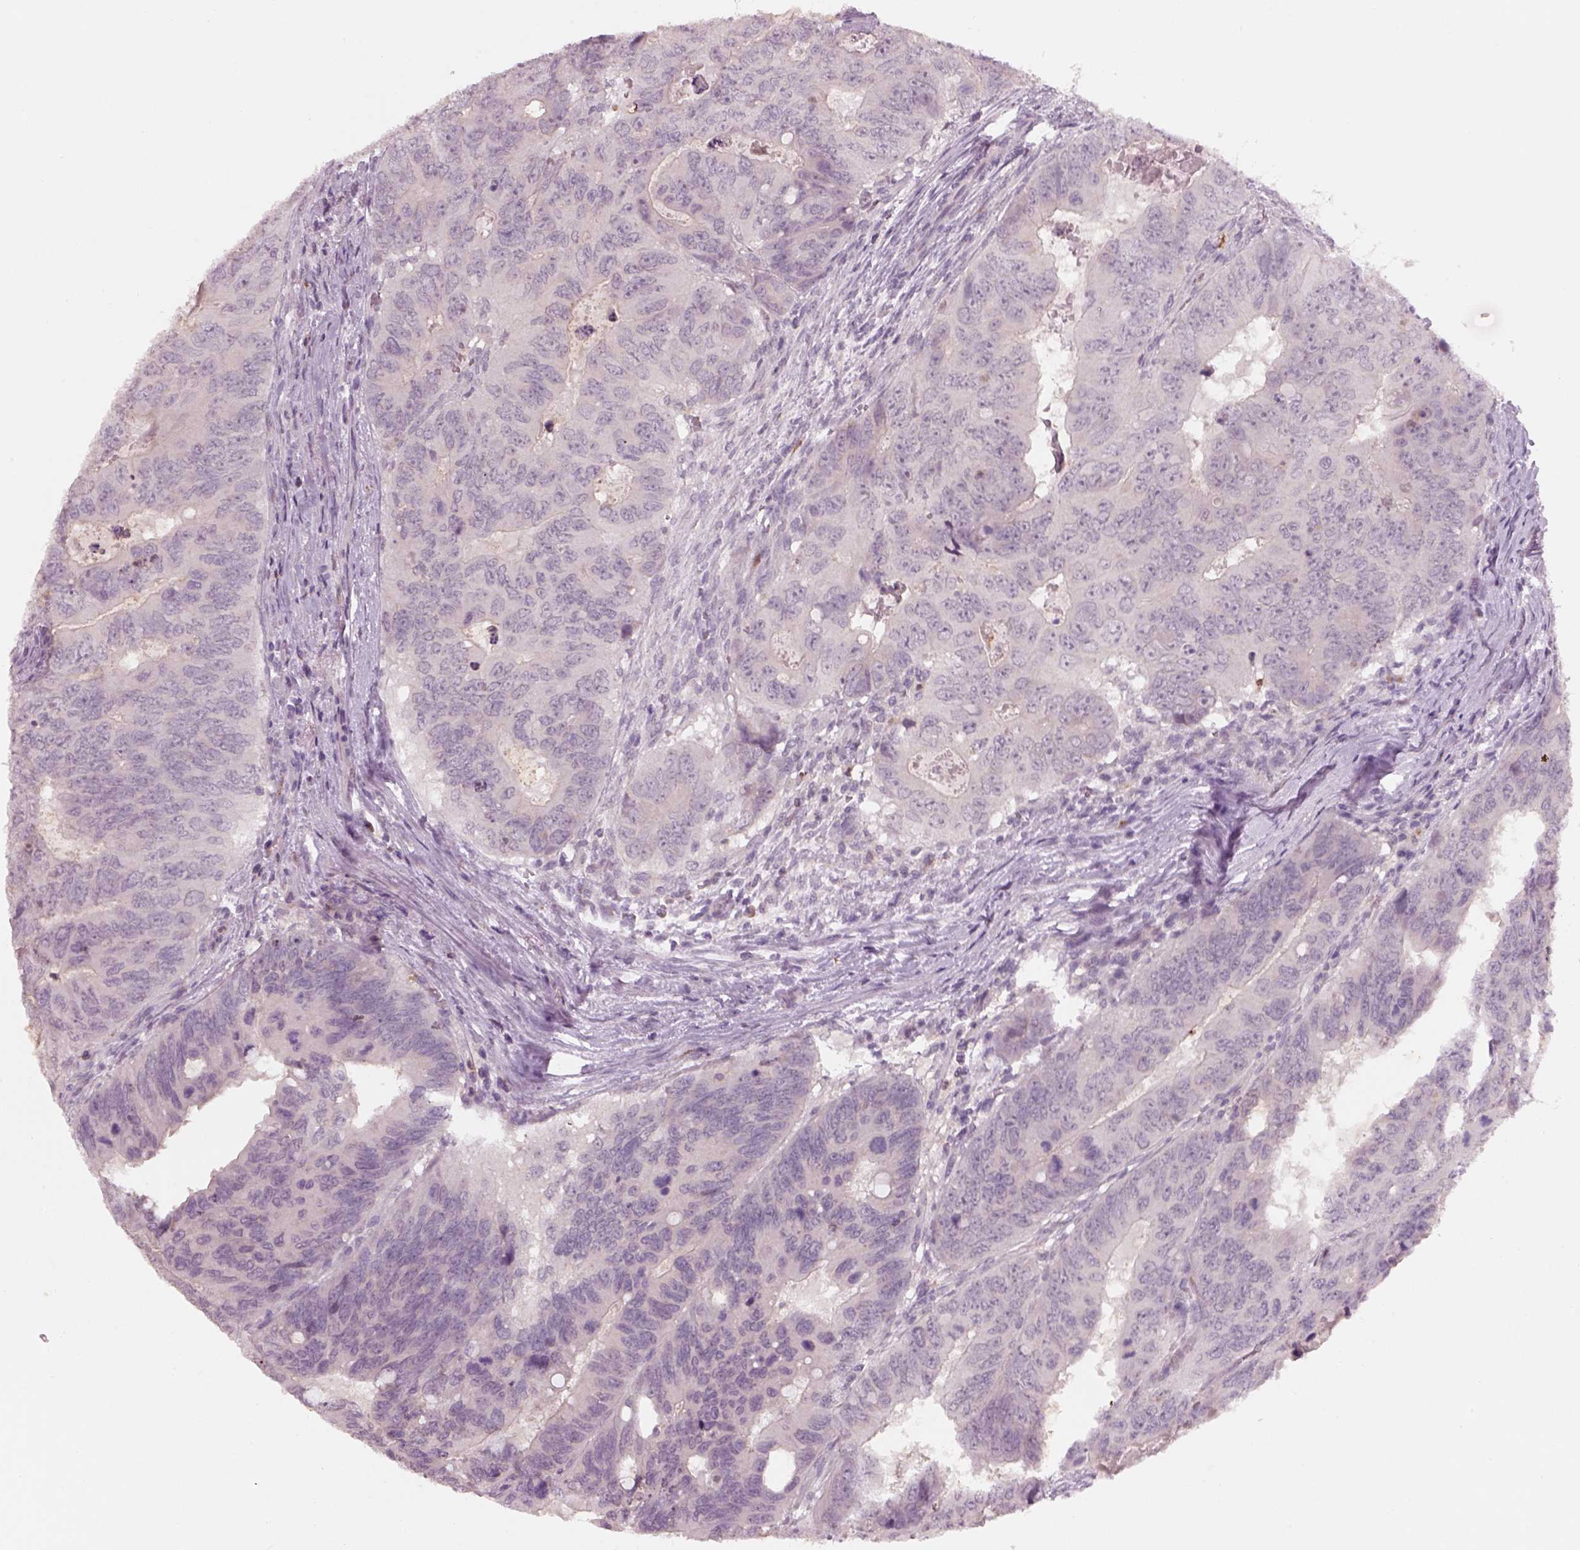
{"staining": {"intensity": "negative", "quantity": "none", "location": "none"}, "tissue": "colorectal cancer", "cell_type": "Tumor cells", "image_type": "cancer", "snomed": [{"axis": "morphology", "description": "Adenocarcinoma, NOS"}, {"axis": "topography", "description": "Colon"}], "caption": "An immunohistochemistry image of colorectal cancer is shown. There is no staining in tumor cells of colorectal cancer.", "gene": "GDNF", "patient": {"sex": "male", "age": 79}}